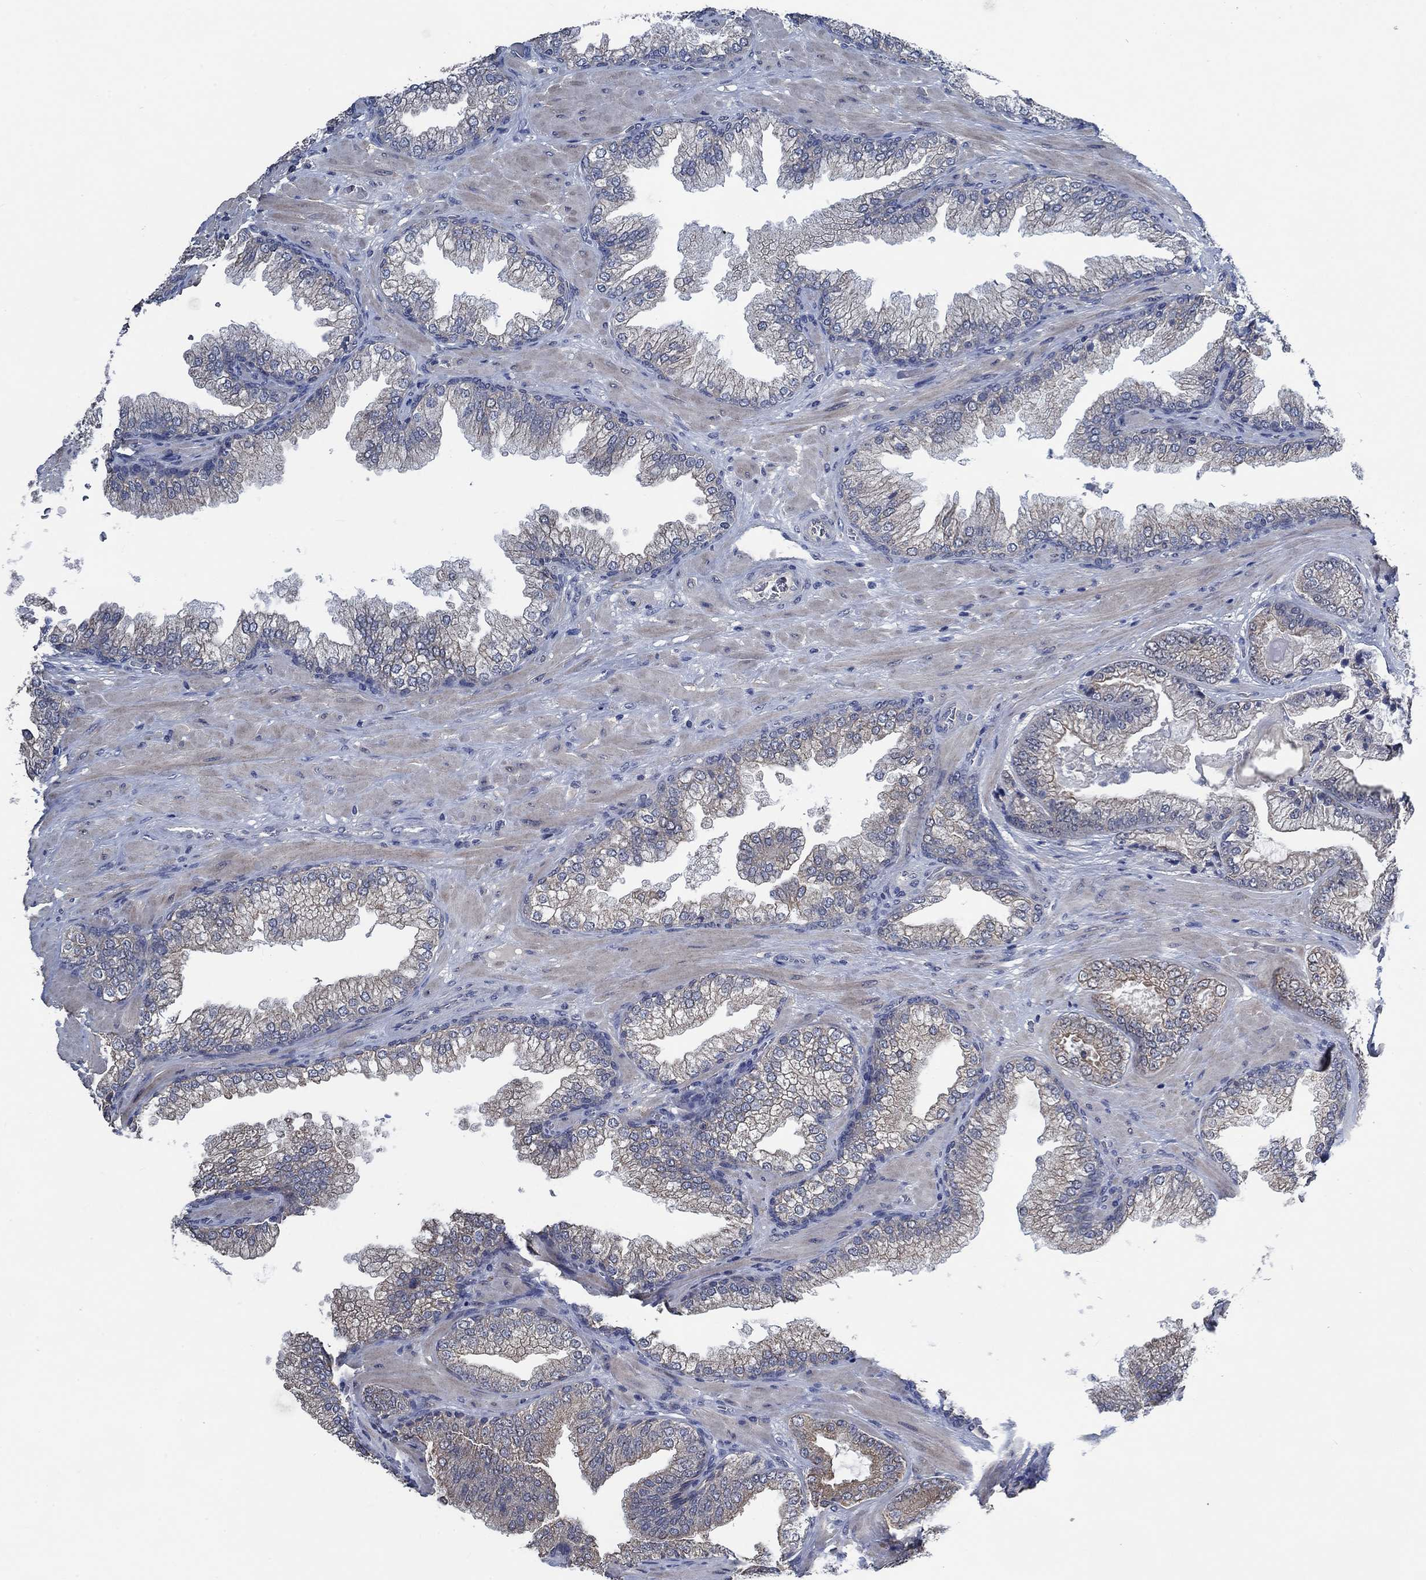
{"staining": {"intensity": "negative", "quantity": "none", "location": "none"}, "tissue": "prostate cancer", "cell_type": "Tumor cells", "image_type": "cancer", "snomed": [{"axis": "morphology", "description": "Adenocarcinoma, Low grade"}, {"axis": "topography", "description": "Prostate"}], "caption": "Immunohistochemistry micrograph of human prostate cancer stained for a protein (brown), which exhibits no expression in tumor cells.", "gene": "OBSCN", "patient": {"sex": "male", "age": 57}}